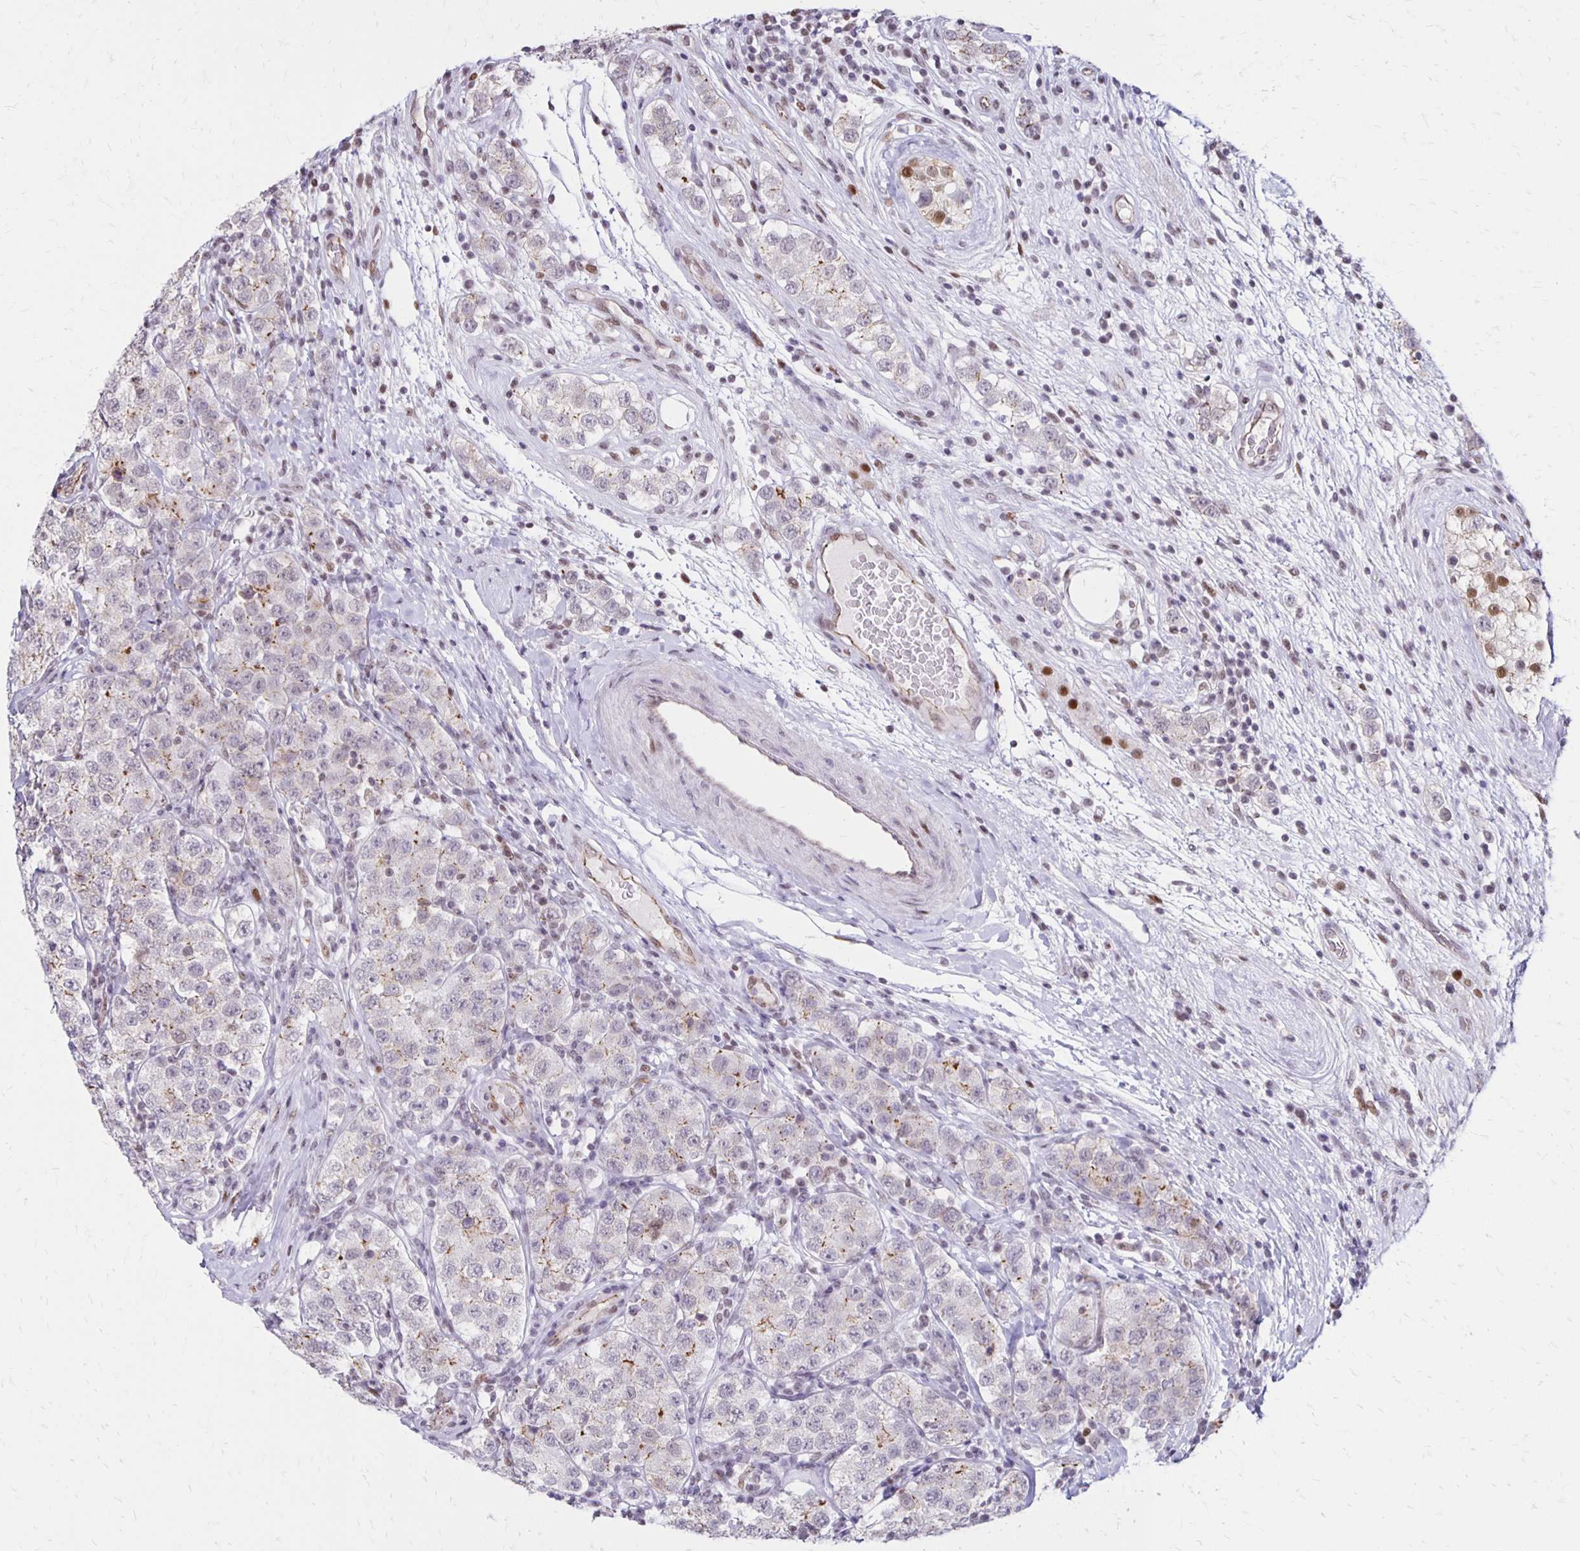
{"staining": {"intensity": "weak", "quantity": "<25%", "location": "cytoplasmic/membranous"}, "tissue": "testis cancer", "cell_type": "Tumor cells", "image_type": "cancer", "snomed": [{"axis": "morphology", "description": "Seminoma, NOS"}, {"axis": "topography", "description": "Testis"}], "caption": "An immunohistochemistry (IHC) image of testis cancer (seminoma) is shown. There is no staining in tumor cells of testis cancer (seminoma).", "gene": "DDB2", "patient": {"sex": "male", "age": 34}}